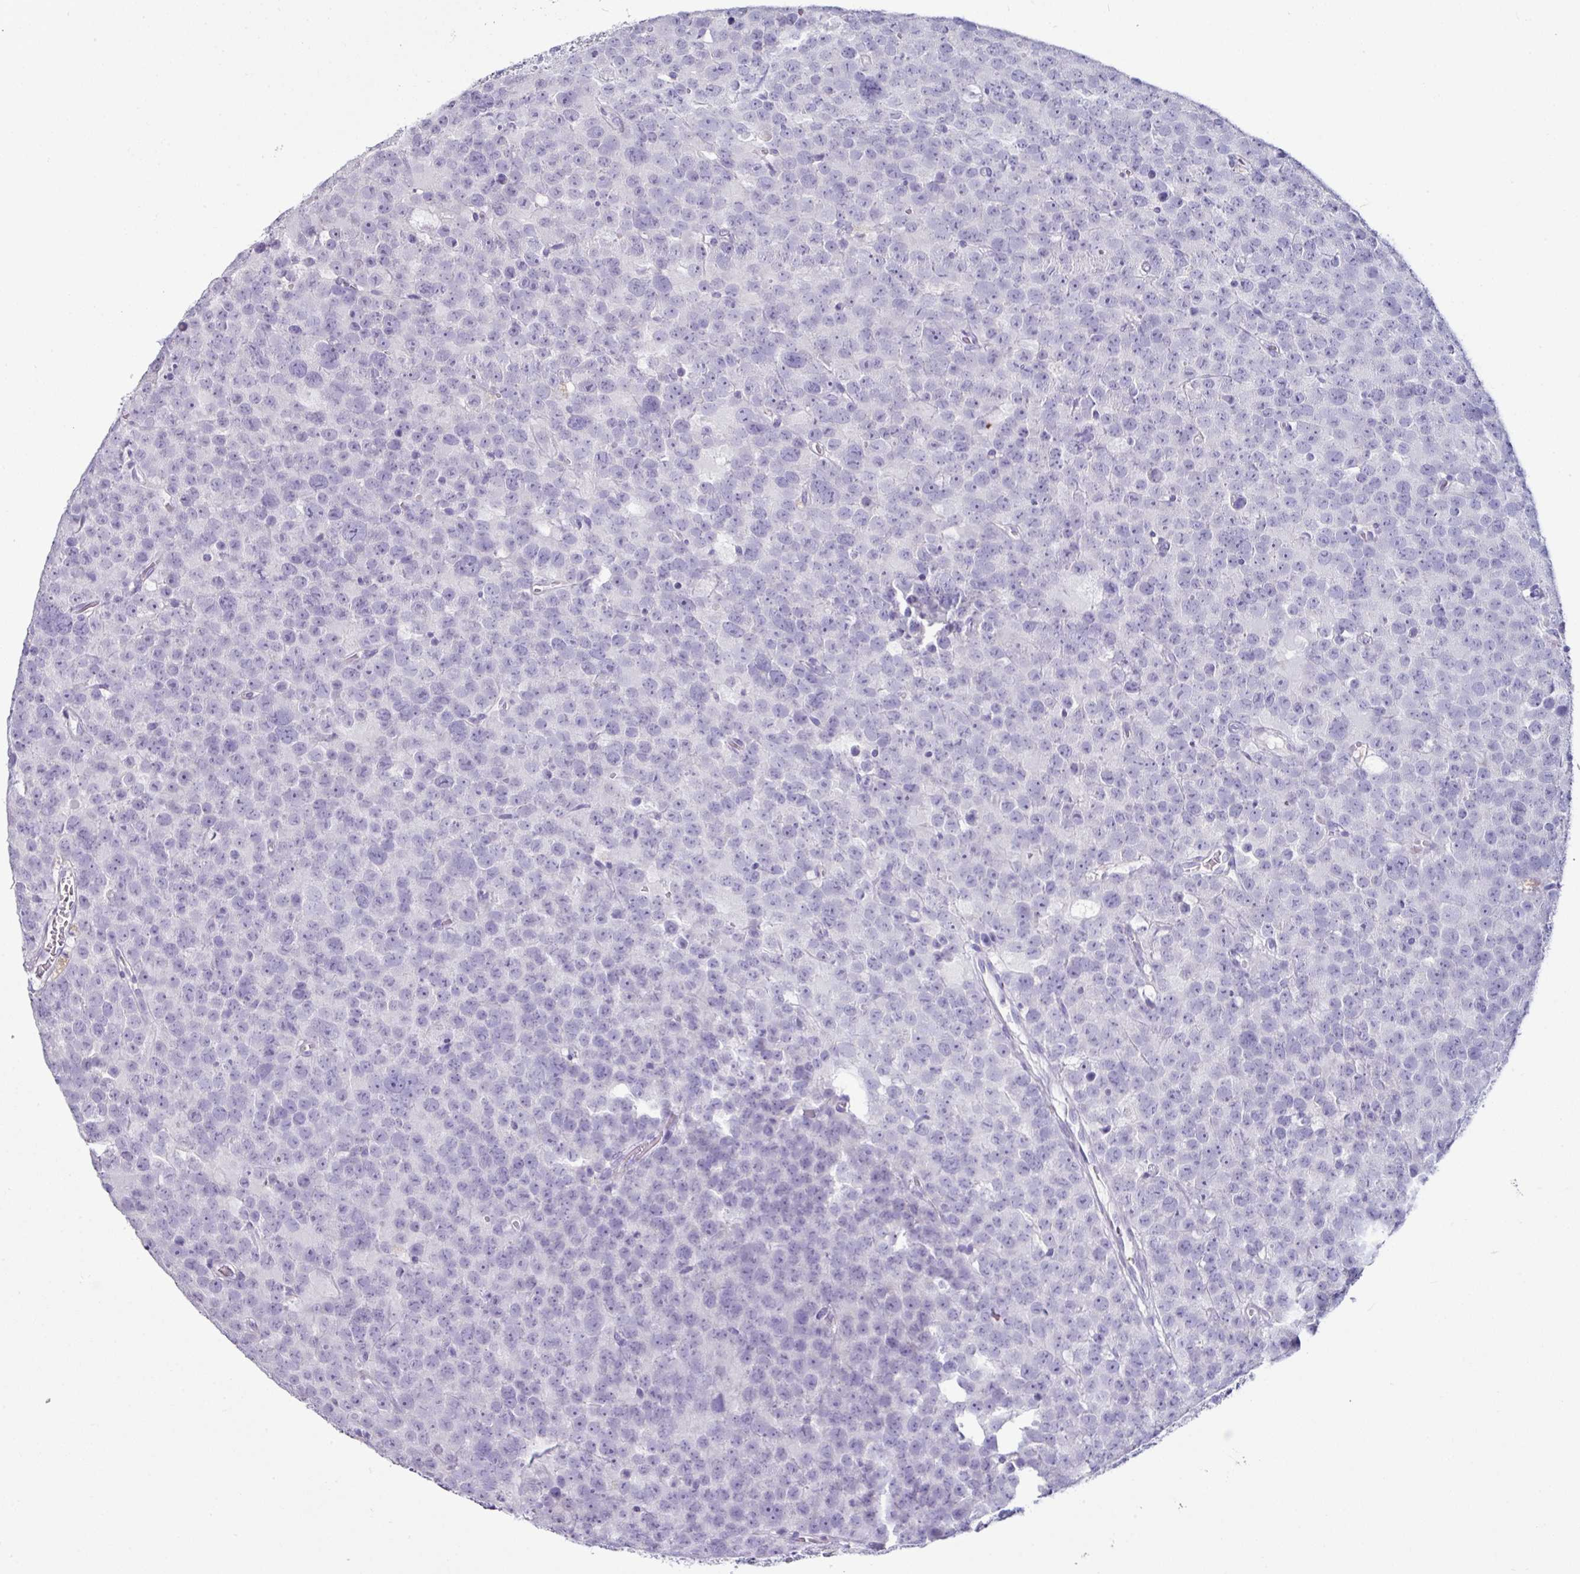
{"staining": {"intensity": "negative", "quantity": "none", "location": "none"}, "tissue": "testis cancer", "cell_type": "Tumor cells", "image_type": "cancer", "snomed": [{"axis": "morphology", "description": "Seminoma, NOS"}, {"axis": "topography", "description": "Testis"}], "caption": "Immunohistochemistry image of human seminoma (testis) stained for a protein (brown), which demonstrates no positivity in tumor cells.", "gene": "GLP2R", "patient": {"sex": "male", "age": 71}}